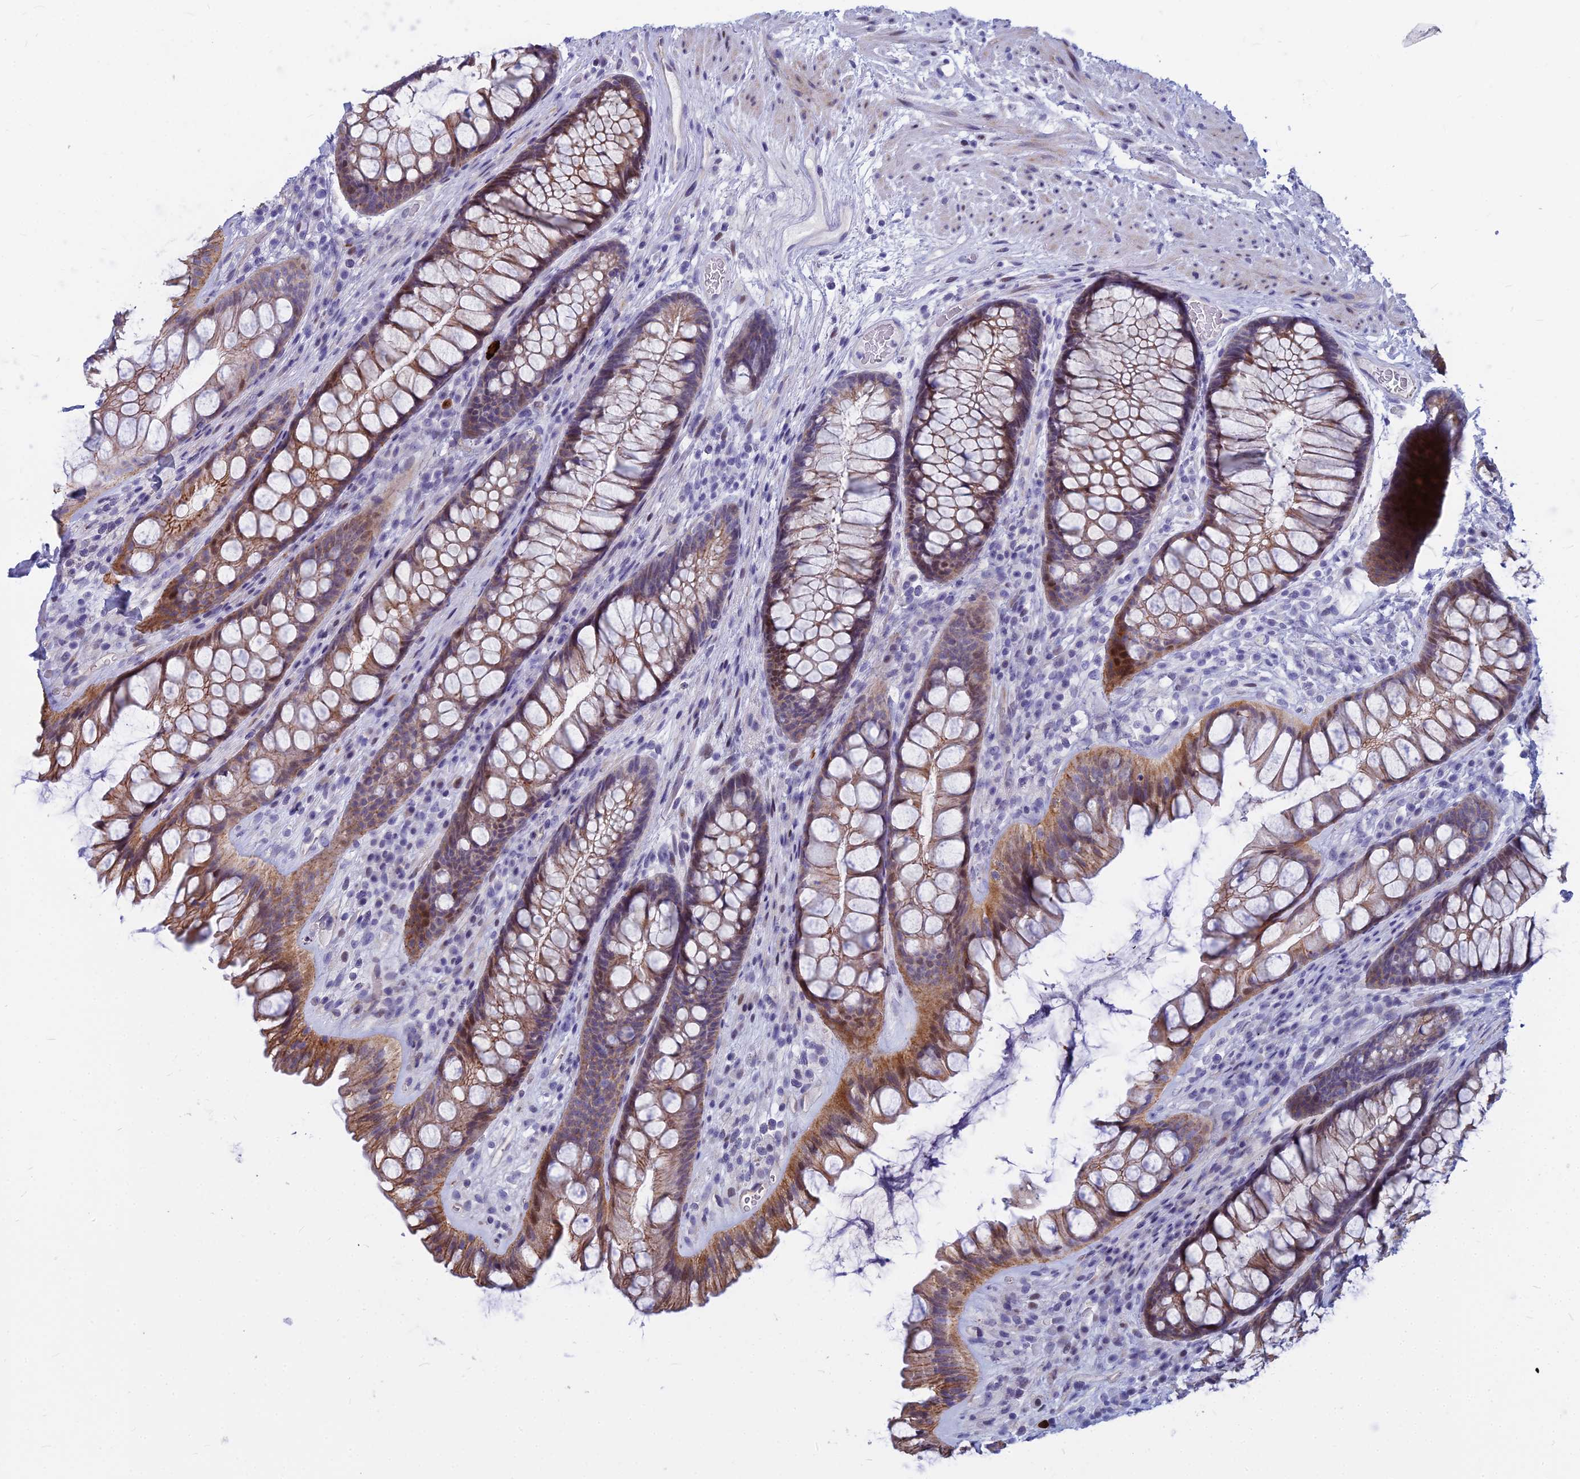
{"staining": {"intensity": "moderate", "quantity": ">75%", "location": "cytoplasmic/membranous"}, "tissue": "rectum", "cell_type": "Glandular cells", "image_type": "normal", "snomed": [{"axis": "morphology", "description": "Normal tissue, NOS"}, {"axis": "topography", "description": "Rectum"}], "caption": "Glandular cells show medium levels of moderate cytoplasmic/membranous expression in approximately >75% of cells in unremarkable rectum. Ihc stains the protein of interest in brown and the nuclei are stained blue.", "gene": "MYBPC2", "patient": {"sex": "male", "age": 74}}